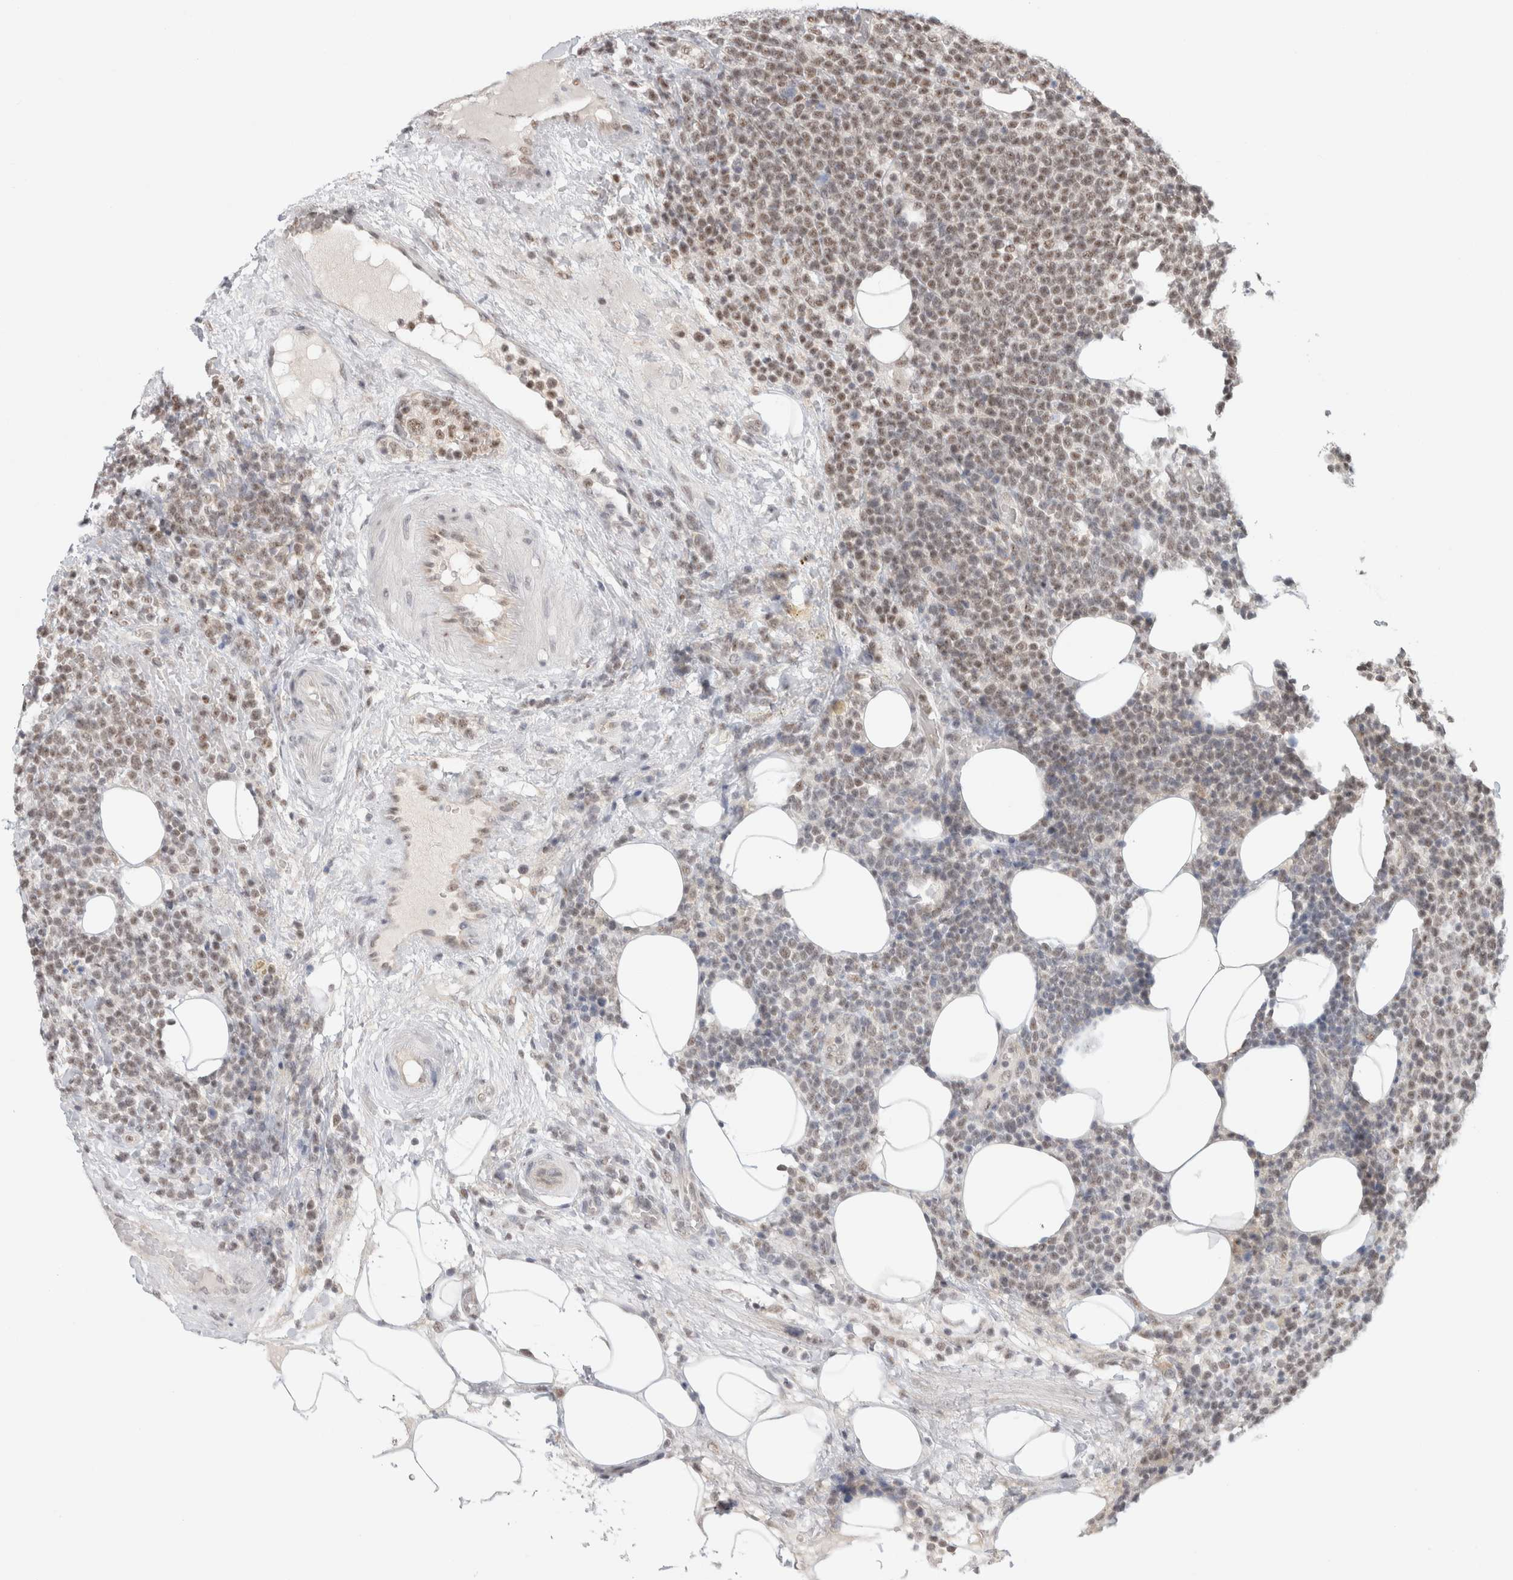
{"staining": {"intensity": "moderate", "quantity": "25%-75%", "location": "nuclear"}, "tissue": "lymphoma", "cell_type": "Tumor cells", "image_type": "cancer", "snomed": [{"axis": "morphology", "description": "Malignant lymphoma, non-Hodgkin's type, High grade"}, {"axis": "topography", "description": "Lymph node"}], "caption": "Lymphoma tissue exhibits moderate nuclear expression in about 25%-75% of tumor cells", "gene": "TRMT12", "patient": {"sex": "male", "age": 61}}